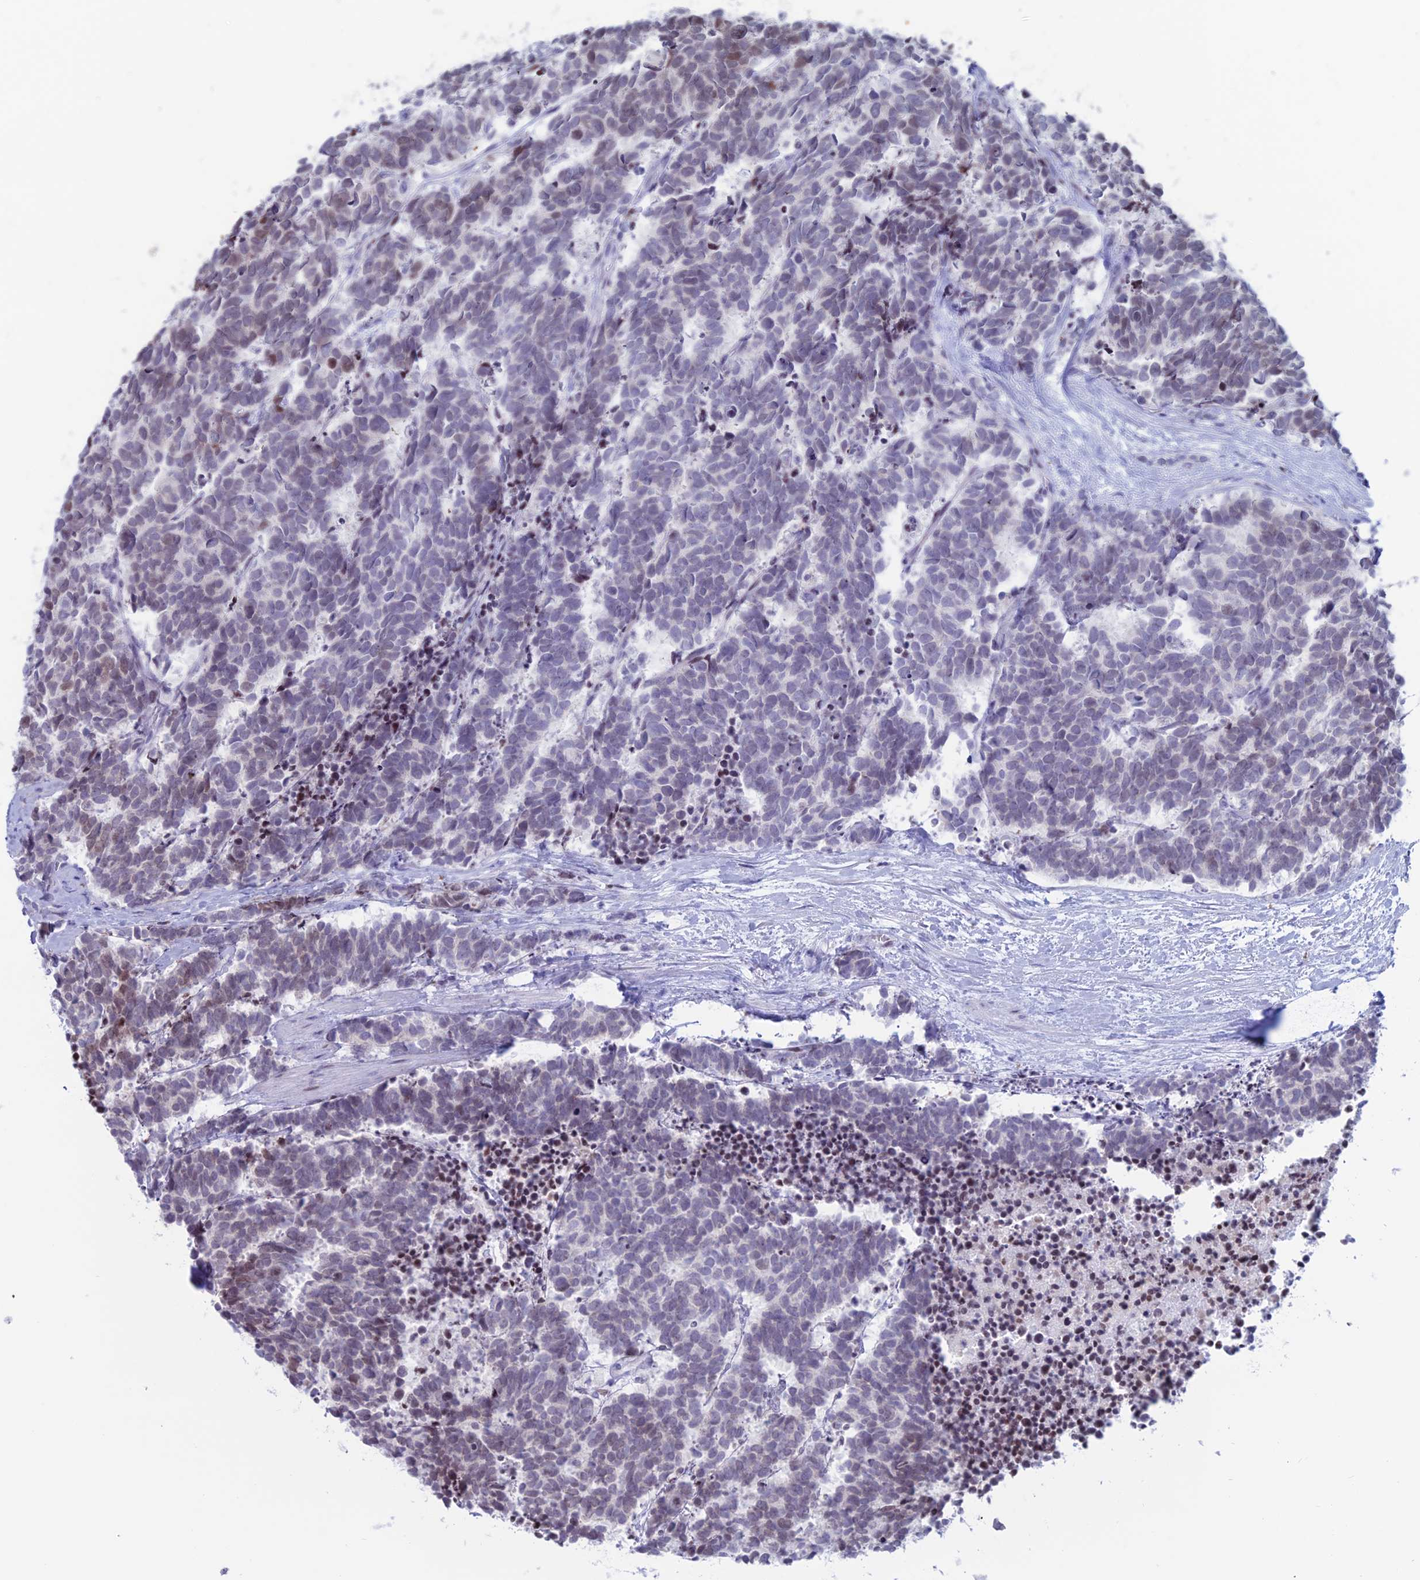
{"staining": {"intensity": "weak", "quantity": "<25%", "location": "nuclear"}, "tissue": "carcinoid", "cell_type": "Tumor cells", "image_type": "cancer", "snomed": [{"axis": "morphology", "description": "Carcinoma, NOS"}, {"axis": "morphology", "description": "Carcinoid, malignant, NOS"}, {"axis": "topography", "description": "Prostate"}], "caption": "Immunohistochemistry (IHC) photomicrograph of neoplastic tissue: human carcinoma stained with DAB (3,3'-diaminobenzidine) shows no significant protein positivity in tumor cells.", "gene": "CERS6", "patient": {"sex": "male", "age": 57}}